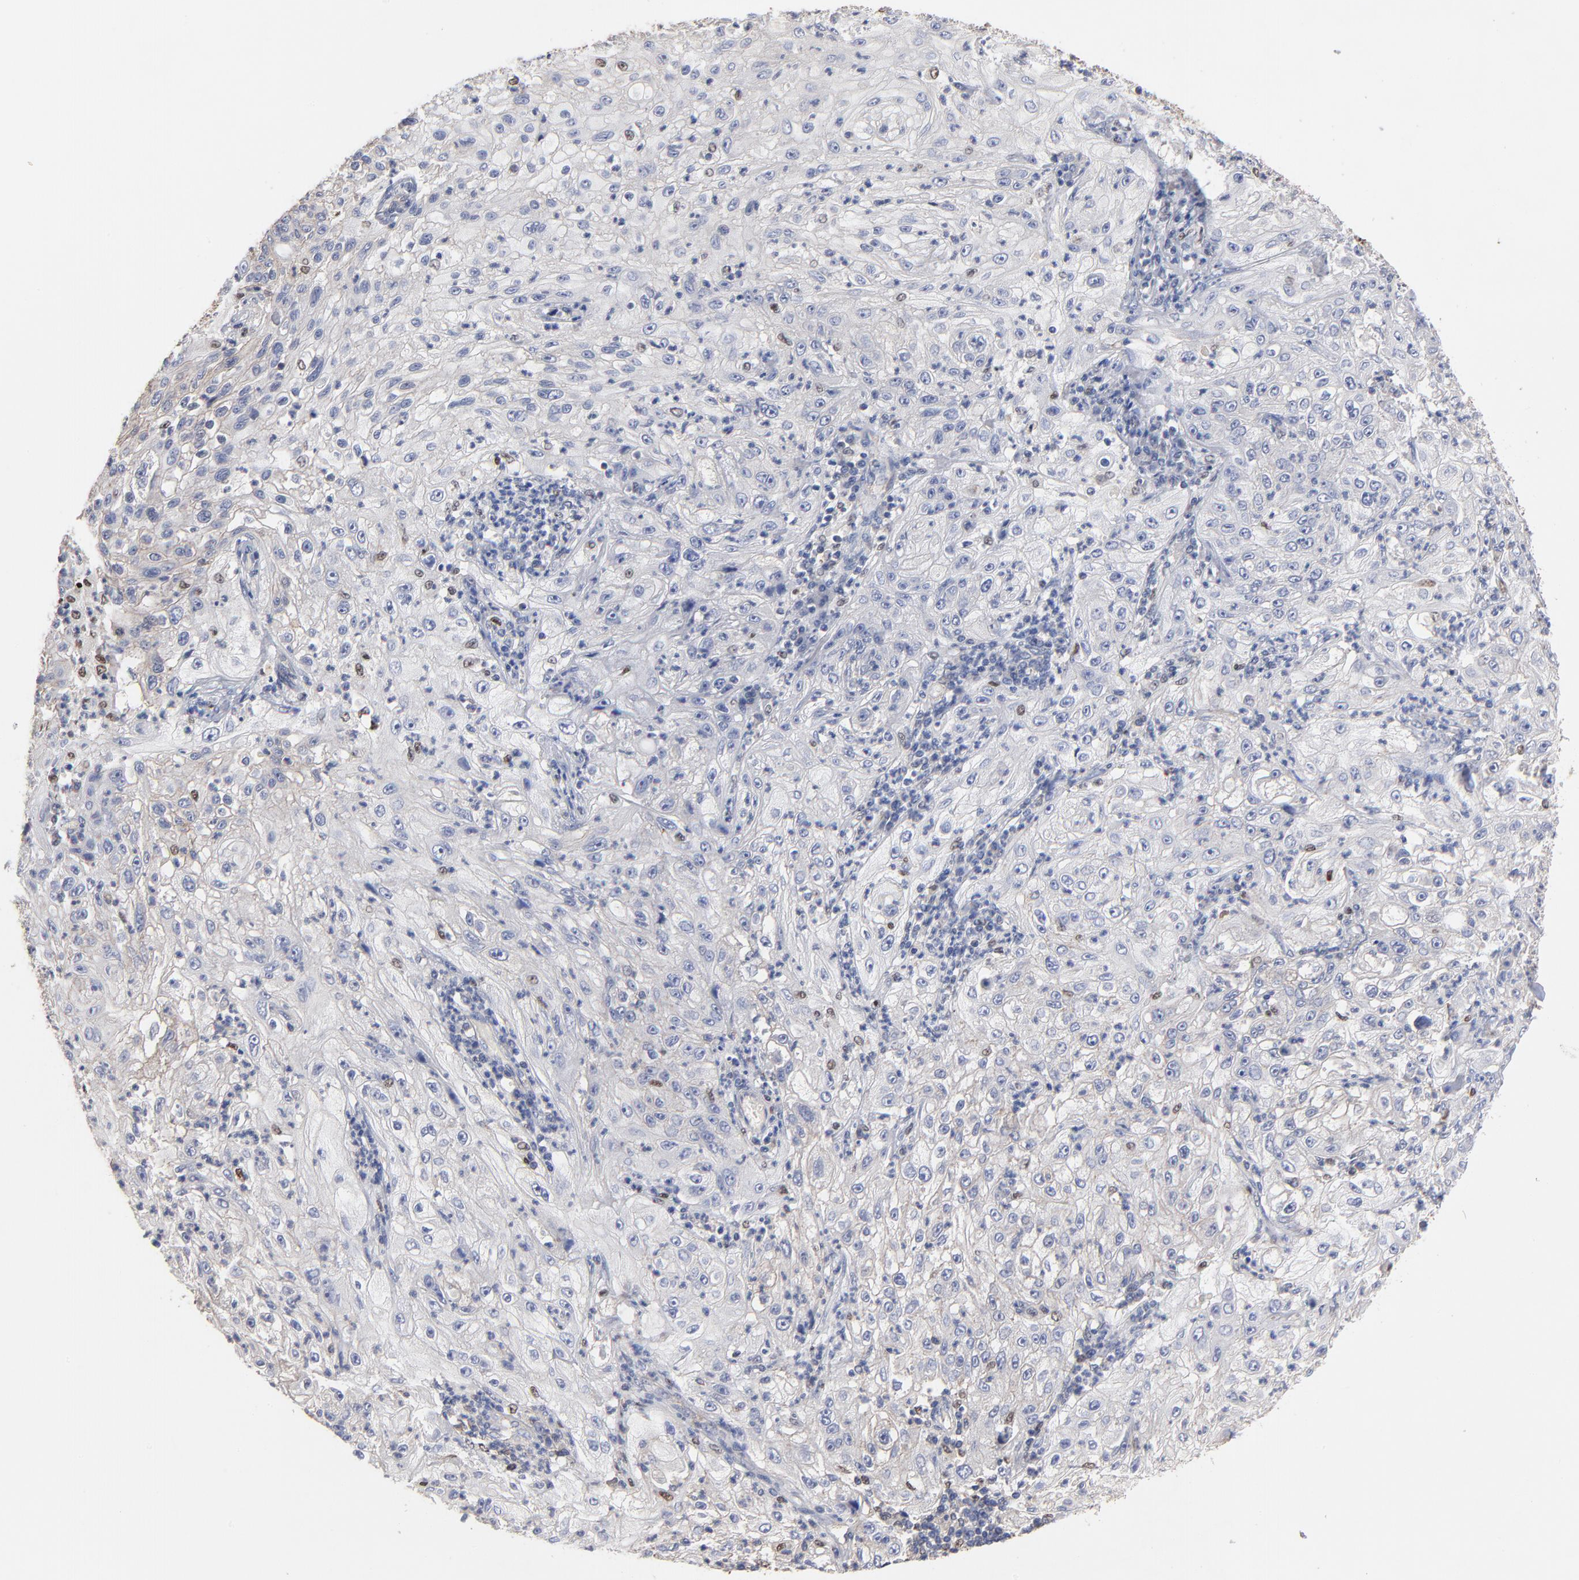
{"staining": {"intensity": "negative", "quantity": "none", "location": "none"}, "tissue": "lung cancer", "cell_type": "Tumor cells", "image_type": "cancer", "snomed": [{"axis": "morphology", "description": "Inflammation, NOS"}, {"axis": "morphology", "description": "Squamous cell carcinoma, NOS"}, {"axis": "topography", "description": "Lymph node"}, {"axis": "topography", "description": "Soft tissue"}, {"axis": "topography", "description": "Lung"}], "caption": "IHC histopathology image of neoplastic tissue: lung squamous cell carcinoma stained with DAB demonstrates no significant protein positivity in tumor cells.", "gene": "ARHGEF6", "patient": {"sex": "male", "age": 66}}